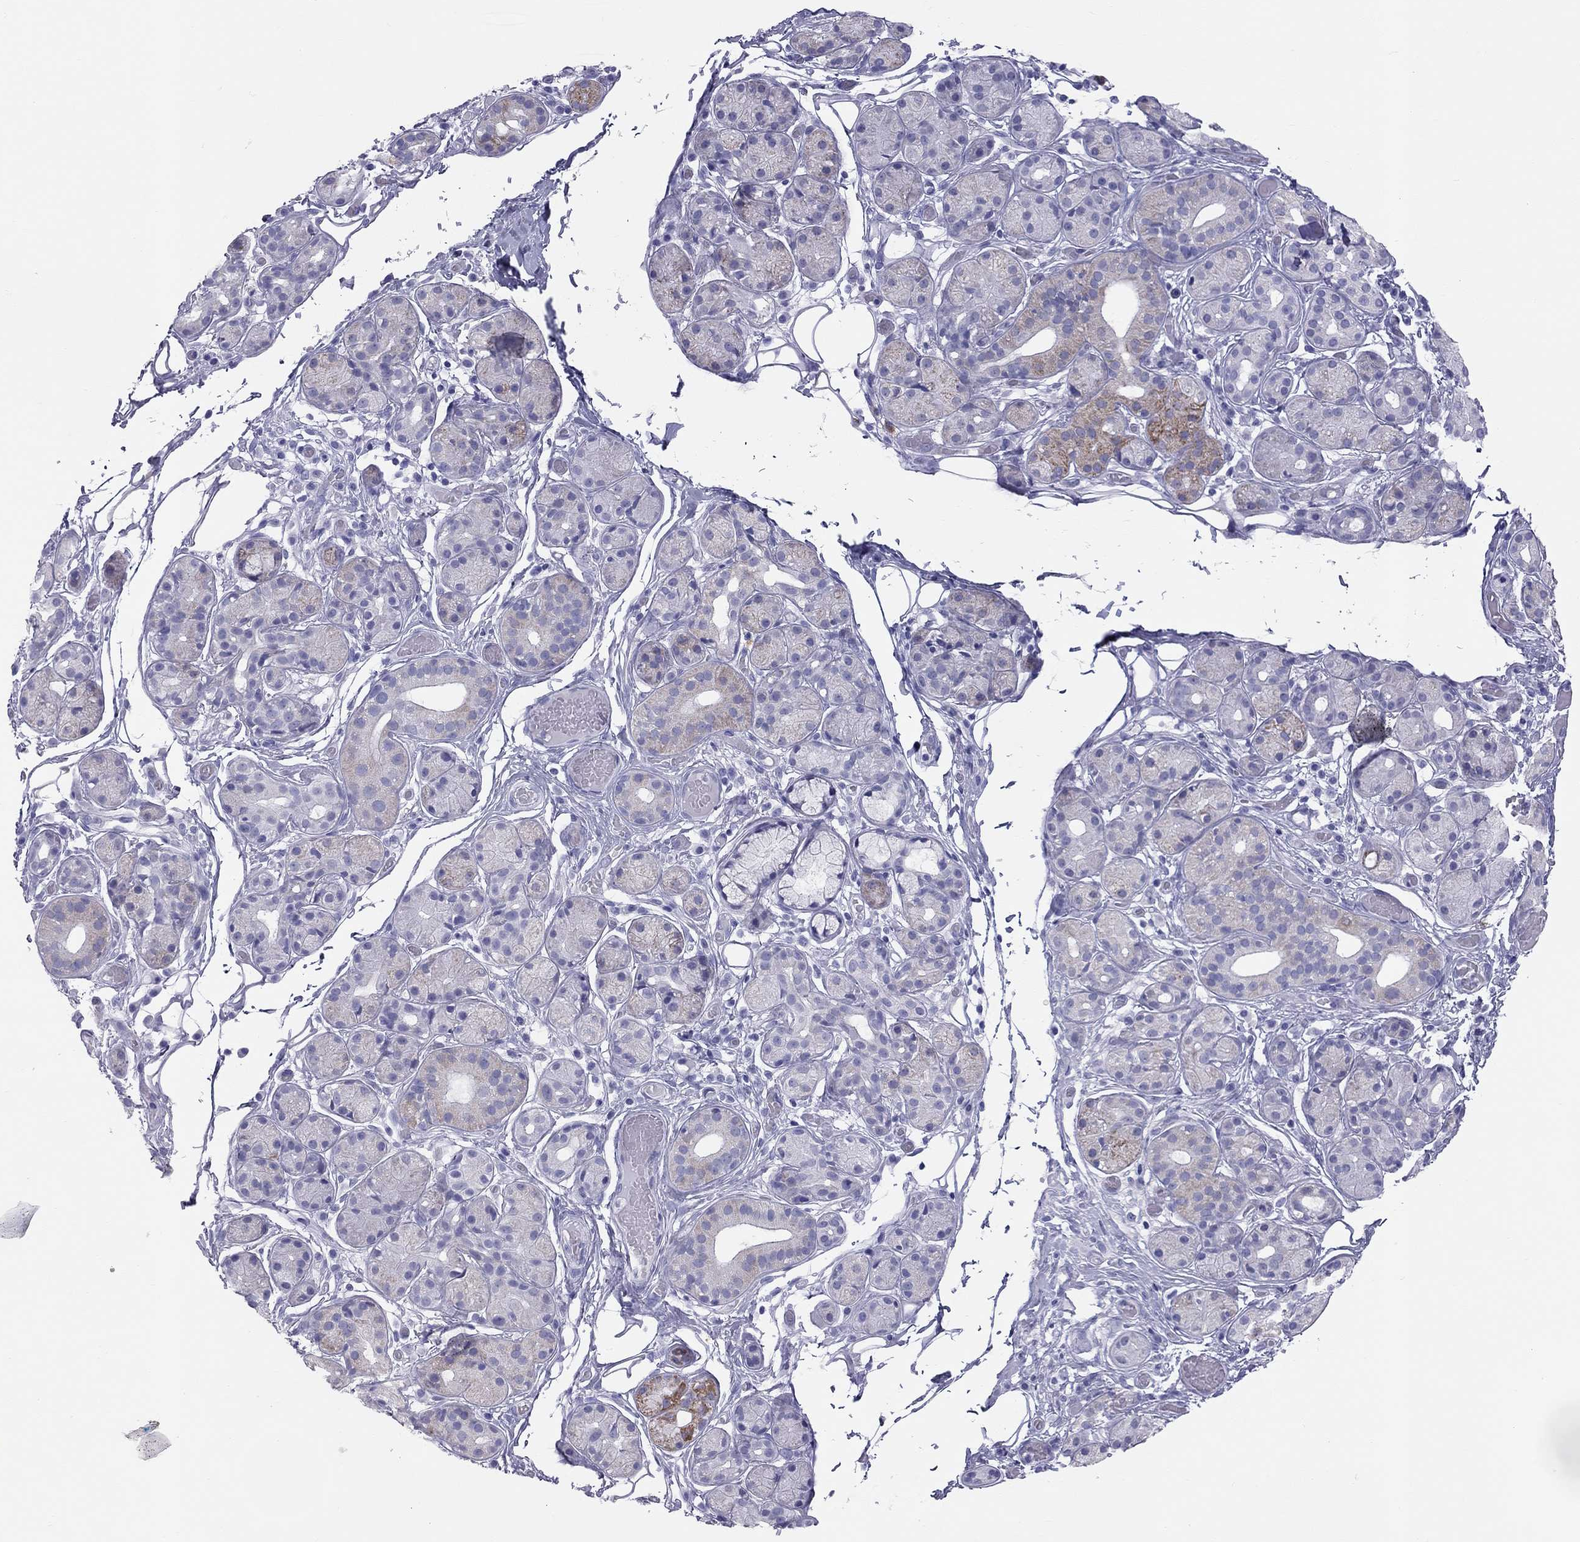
{"staining": {"intensity": "moderate", "quantity": "<25%", "location": "cytoplasmic/membranous"}, "tissue": "salivary gland", "cell_type": "Glandular cells", "image_type": "normal", "snomed": [{"axis": "morphology", "description": "Normal tissue, NOS"}, {"axis": "topography", "description": "Salivary gland"}, {"axis": "topography", "description": "Peripheral nerve tissue"}], "caption": "Immunohistochemical staining of unremarkable salivary gland demonstrates low levels of moderate cytoplasmic/membranous expression in about <25% of glandular cells.", "gene": "TRPM3", "patient": {"sex": "male", "age": 71}}